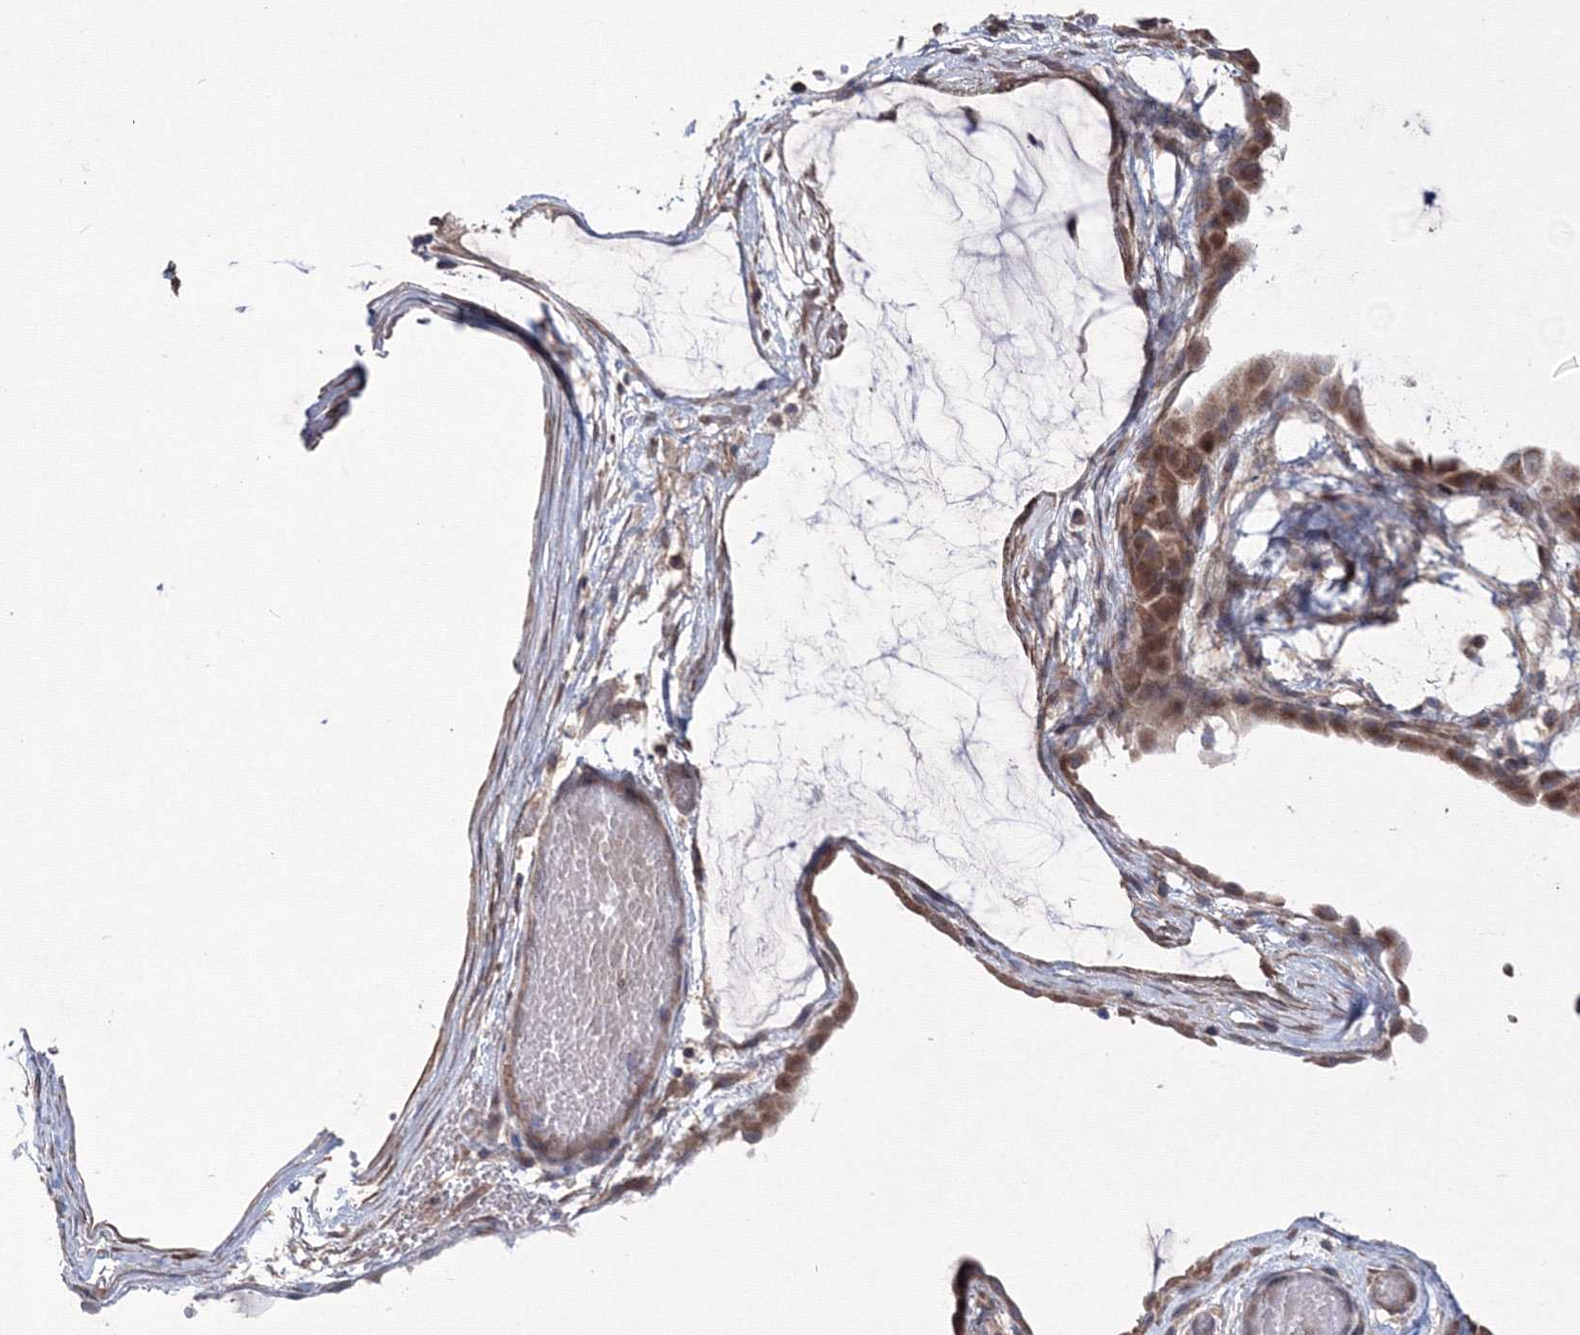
{"staining": {"intensity": "moderate", "quantity": "25%-75%", "location": "cytoplasmic/membranous"}, "tissue": "ovarian cancer", "cell_type": "Tumor cells", "image_type": "cancer", "snomed": [{"axis": "morphology", "description": "Cystadenocarcinoma, mucinous, NOS"}, {"axis": "topography", "description": "Ovary"}], "caption": "Immunohistochemical staining of ovarian cancer (mucinous cystadenocarcinoma) exhibits moderate cytoplasmic/membranous protein positivity in about 25%-75% of tumor cells.", "gene": "PPP2R2B", "patient": {"sex": "female", "age": 39}}